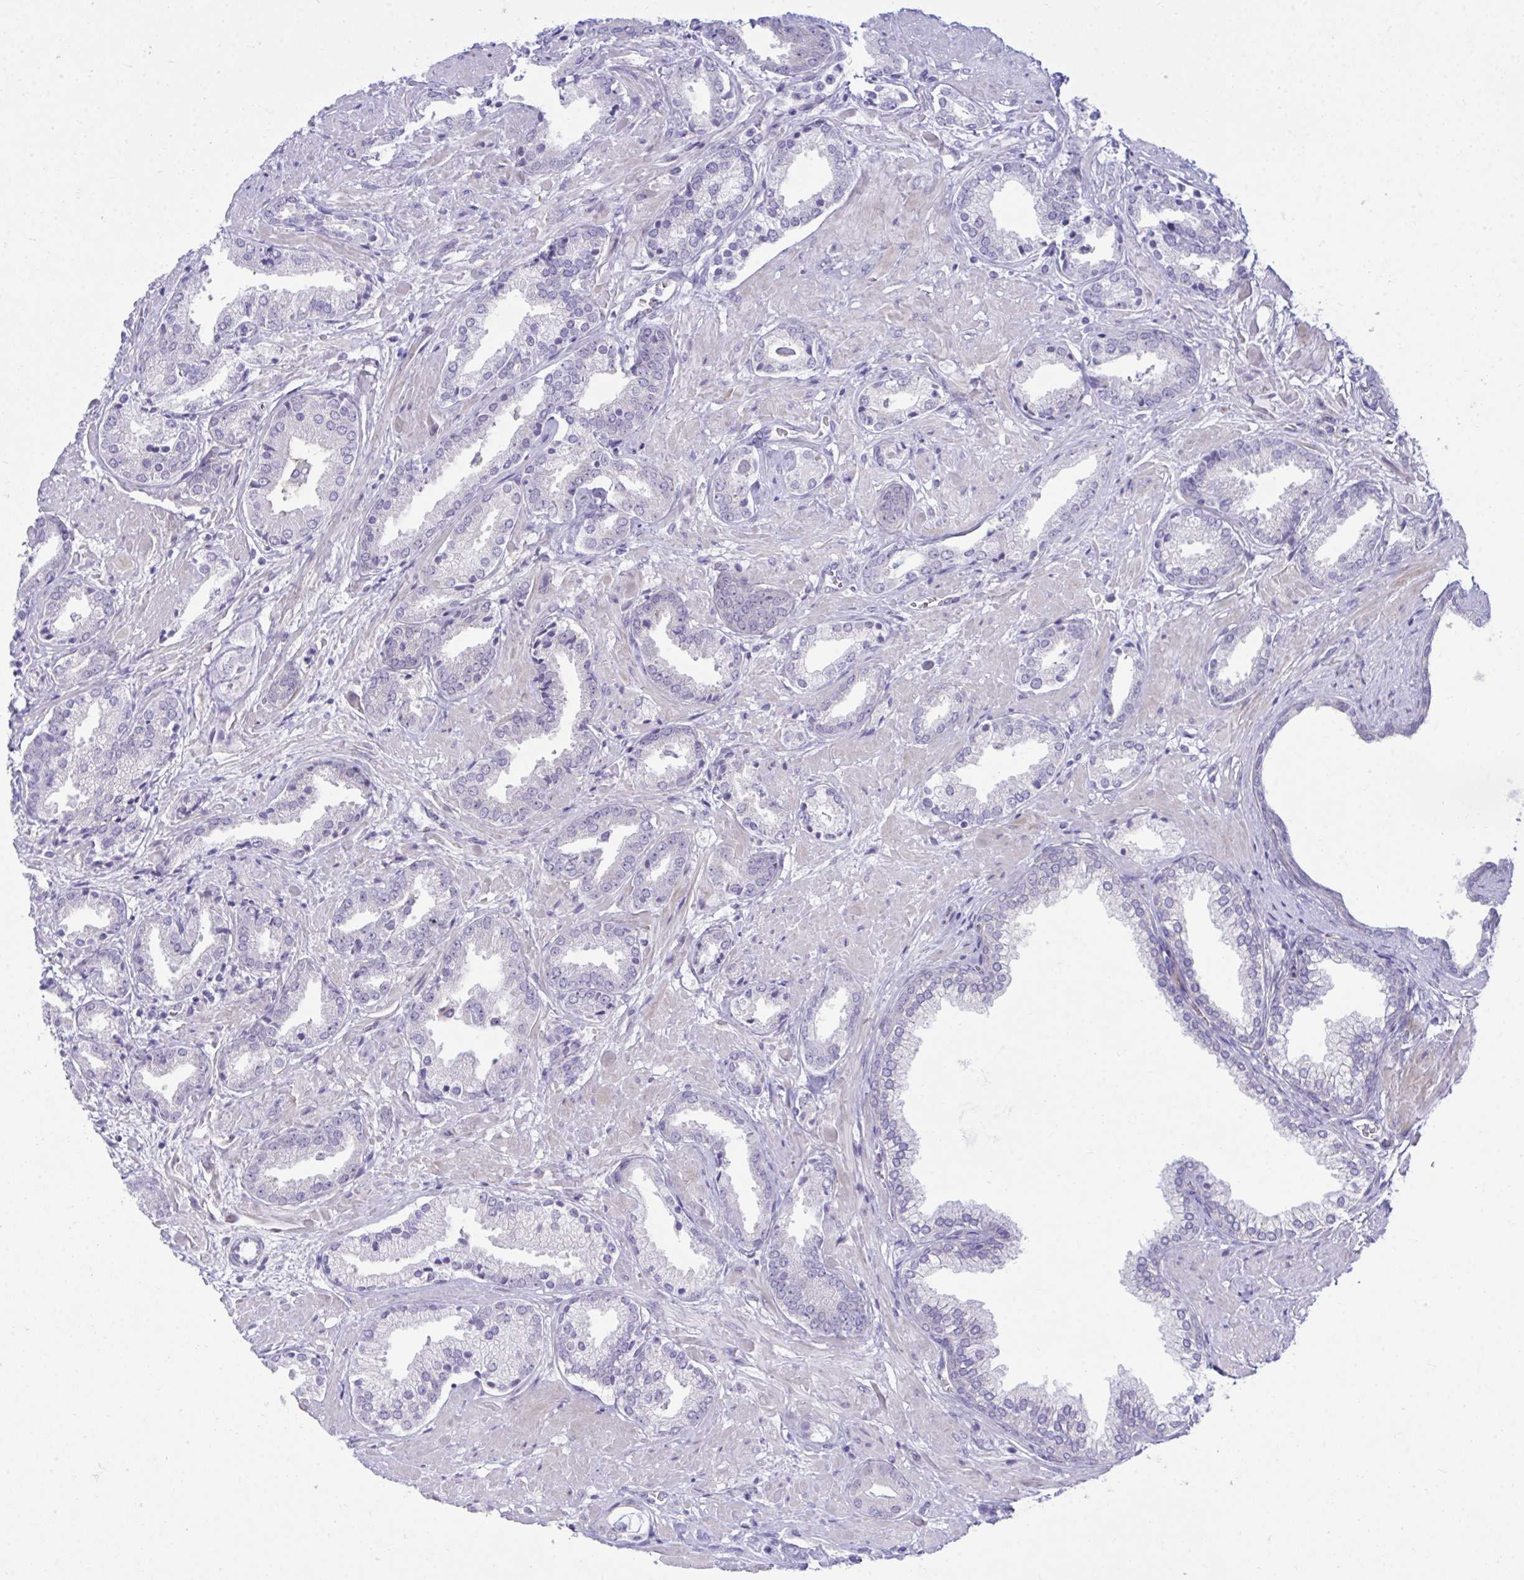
{"staining": {"intensity": "negative", "quantity": "none", "location": "none"}, "tissue": "prostate cancer", "cell_type": "Tumor cells", "image_type": "cancer", "snomed": [{"axis": "morphology", "description": "Adenocarcinoma, High grade"}, {"axis": "topography", "description": "Prostate"}], "caption": "Immunohistochemical staining of prostate high-grade adenocarcinoma reveals no significant staining in tumor cells.", "gene": "MED9", "patient": {"sex": "male", "age": 56}}